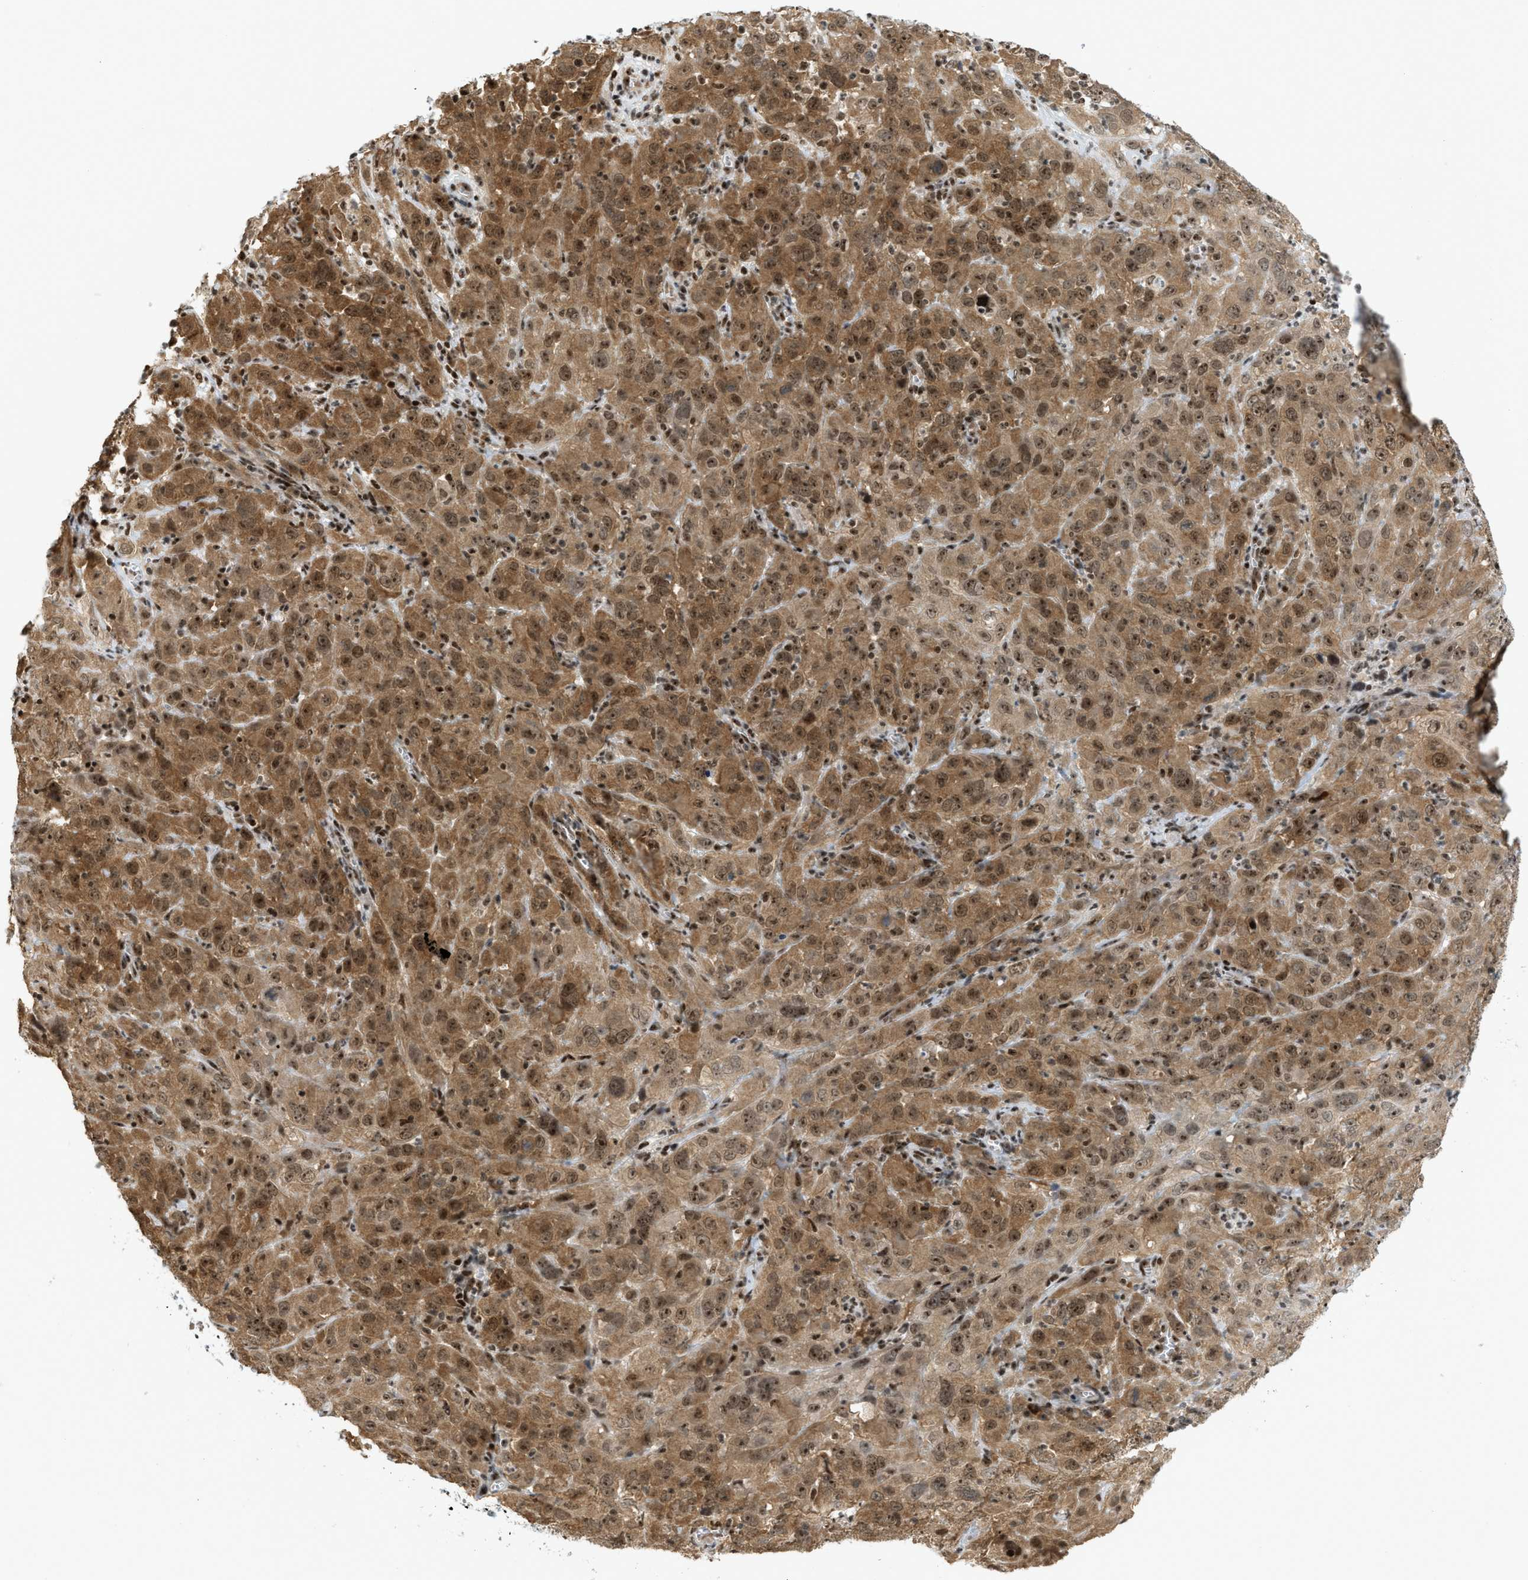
{"staining": {"intensity": "moderate", "quantity": ">75%", "location": "cytoplasmic/membranous,nuclear"}, "tissue": "cervical cancer", "cell_type": "Tumor cells", "image_type": "cancer", "snomed": [{"axis": "morphology", "description": "Squamous cell carcinoma, NOS"}, {"axis": "topography", "description": "Cervix"}], "caption": "Squamous cell carcinoma (cervical) tissue exhibits moderate cytoplasmic/membranous and nuclear staining in about >75% of tumor cells Nuclei are stained in blue.", "gene": "ZNF22", "patient": {"sex": "female", "age": 32}}